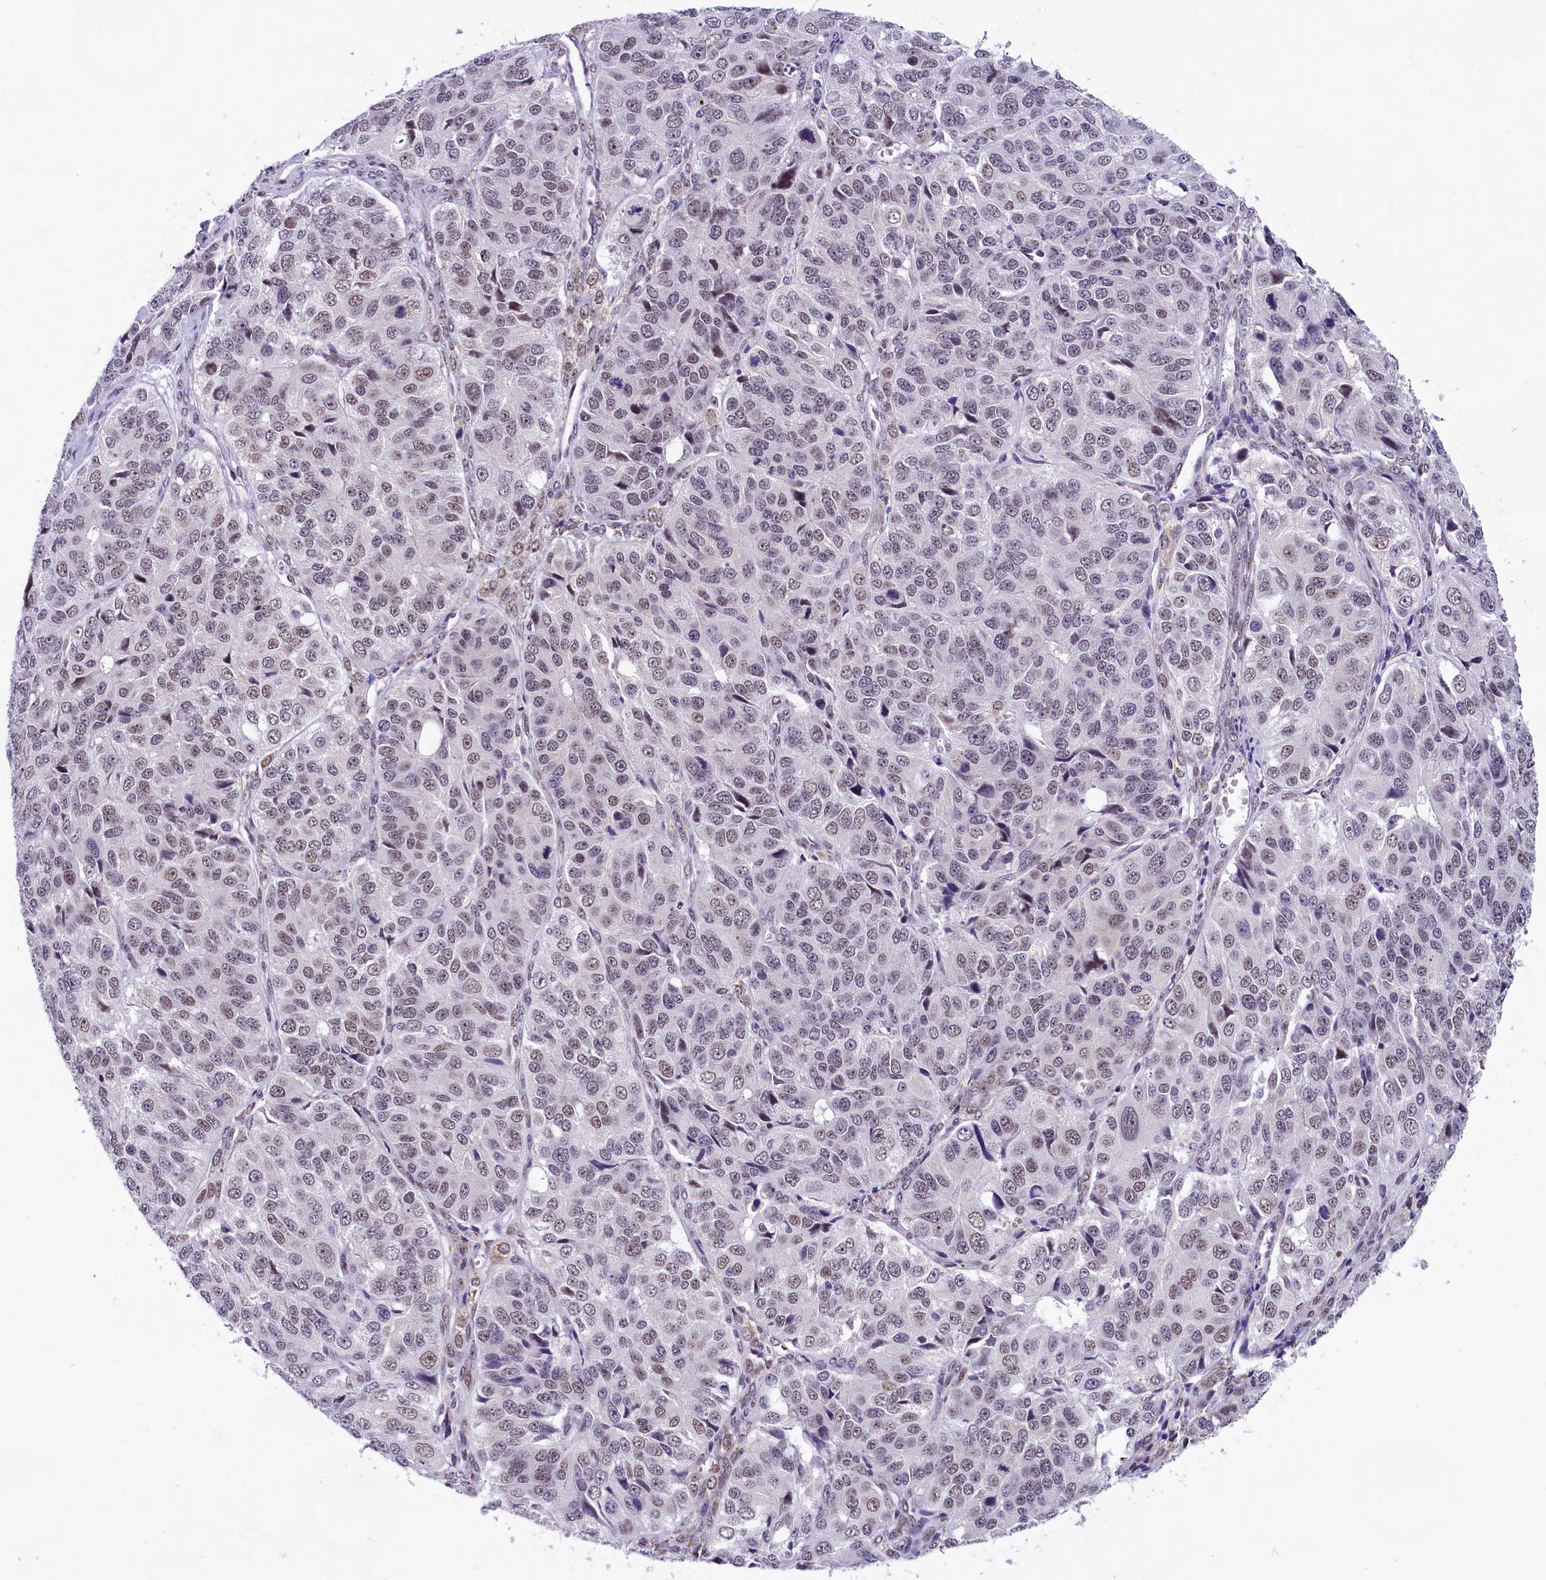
{"staining": {"intensity": "weak", "quantity": ">75%", "location": "nuclear"}, "tissue": "ovarian cancer", "cell_type": "Tumor cells", "image_type": "cancer", "snomed": [{"axis": "morphology", "description": "Carcinoma, endometroid"}, {"axis": "topography", "description": "Ovary"}], "caption": "Ovarian cancer (endometroid carcinoma) stained with a brown dye displays weak nuclear positive expression in about >75% of tumor cells.", "gene": "CDYL2", "patient": {"sex": "female", "age": 51}}